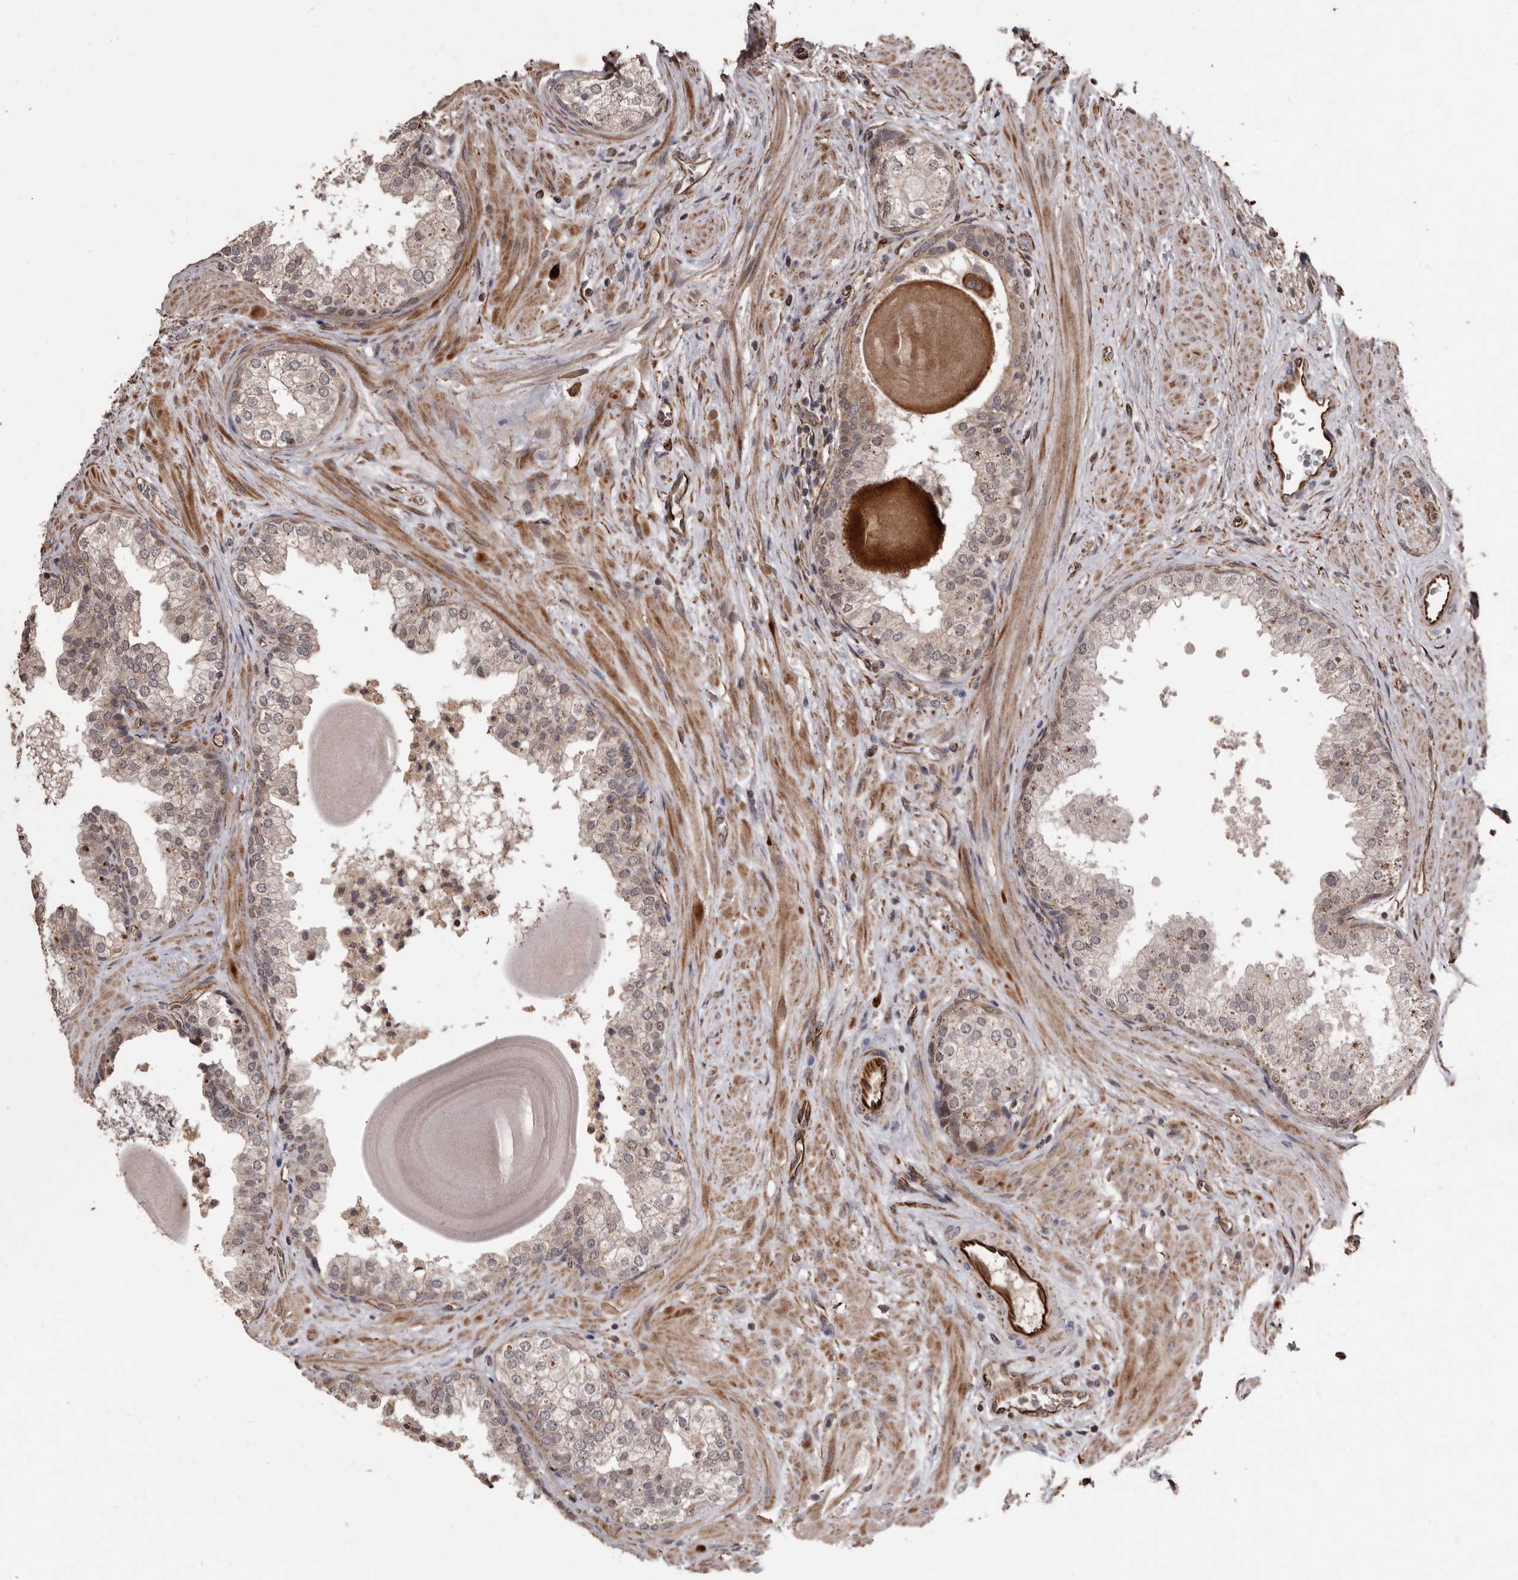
{"staining": {"intensity": "weak", "quantity": "<25%", "location": "cytoplasmic/membranous"}, "tissue": "prostate", "cell_type": "Glandular cells", "image_type": "normal", "snomed": [{"axis": "morphology", "description": "Normal tissue, NOS"}, {"axis": "topography", "description": "Prostate"}], "caption": "Immunohistochemistry histopathology image of benign human prostate stained for a protein (brown), which exhibits no positivity in glandular cells.", "gene": "BRAT1", "patient": {"sex": "male", "age": 48}}